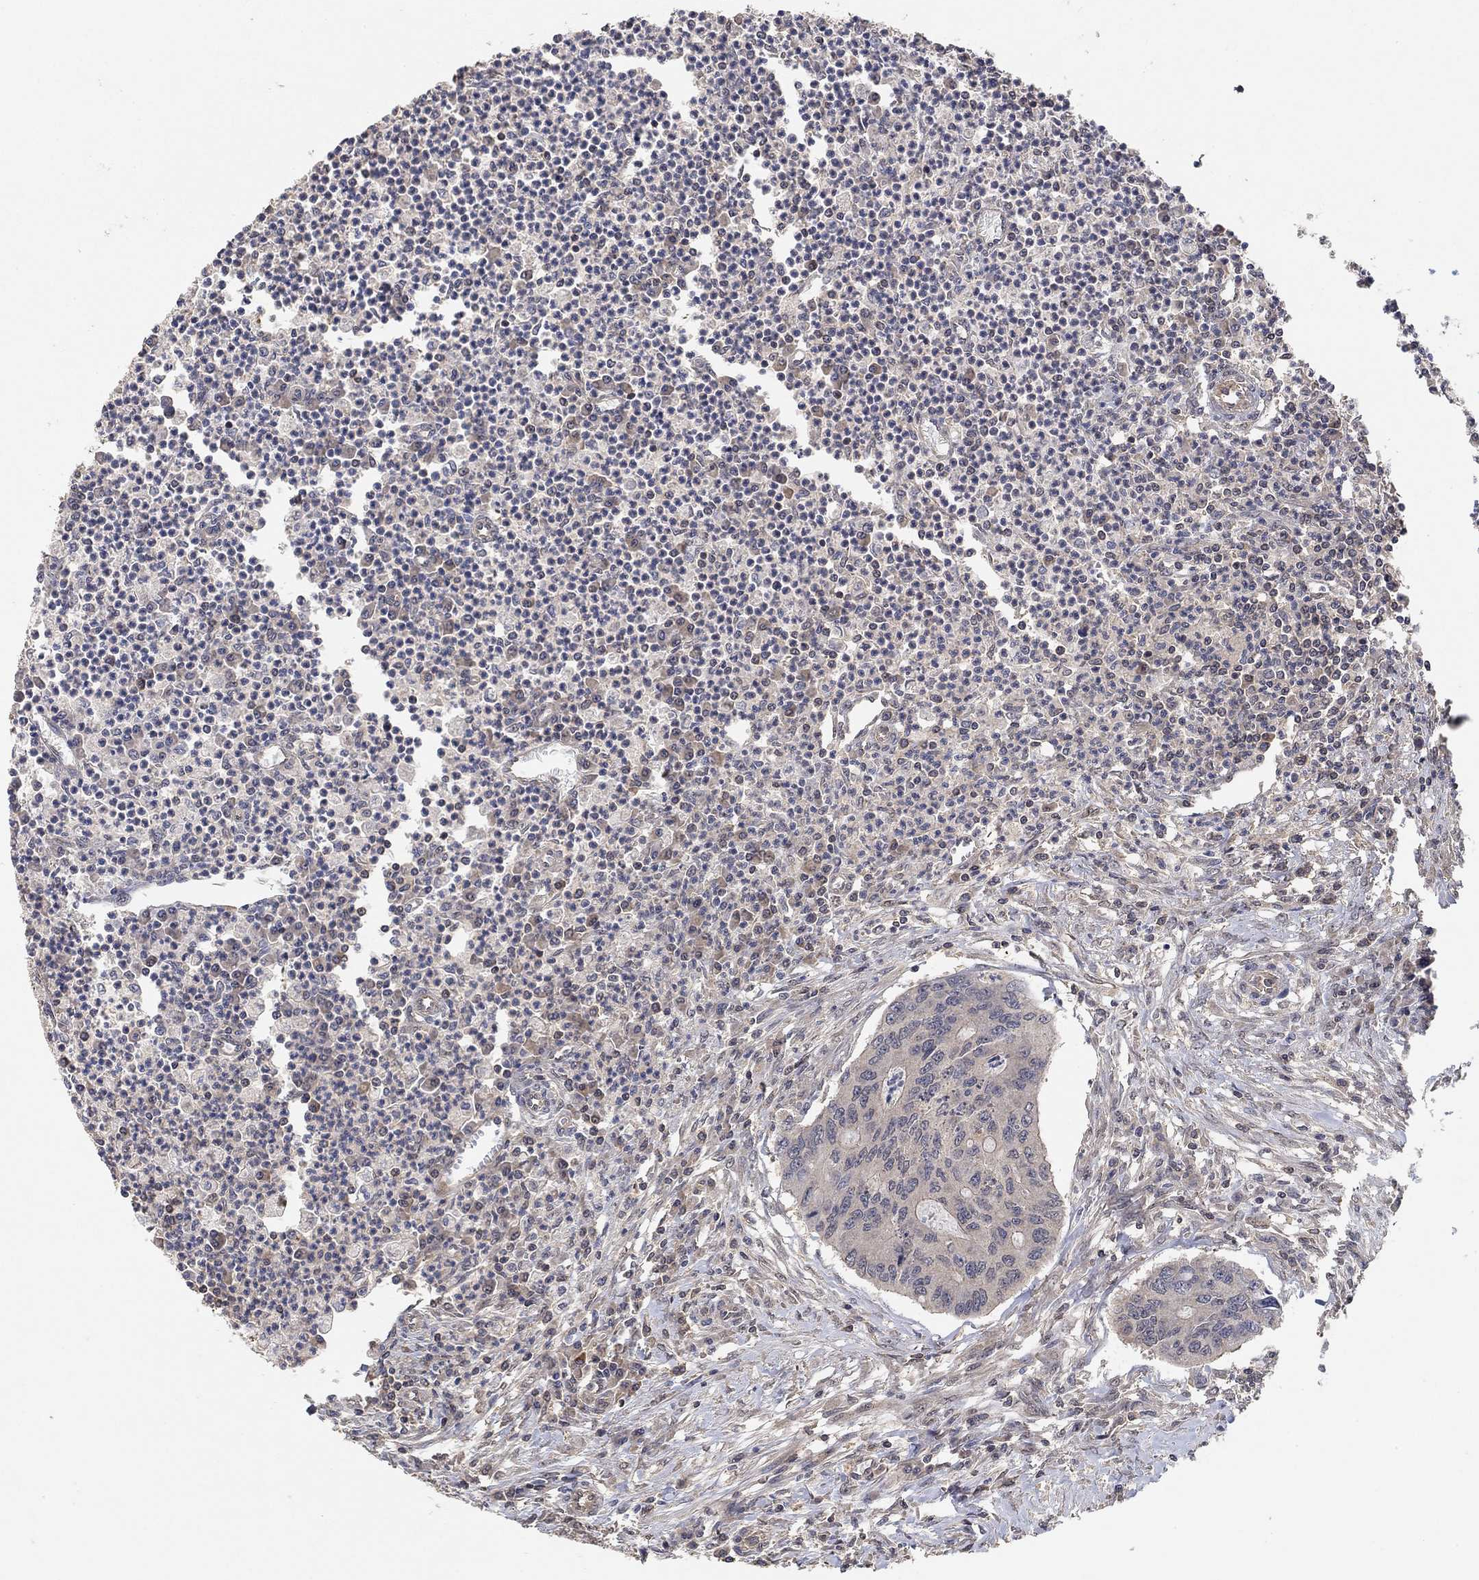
{"staining": {"intensity": "negative", "quantity": "none", "location": "none"}, "tissue": "colorectal cancer", "cell_type": "Tumor cells", "image_type": "cancer", "snomed": [{"axis": "morphology", "description": "Adenocarcinoma, NOS"}, {"axis": "topography", "description": "Colon"}], "caption": "An image of colorectal cancer stained for a protein exhibits no brown staining in tumor cells. Nuclei are stained in blue.", "gene": "CCDC43", "patient": {"sex": "male", "age": 53}}